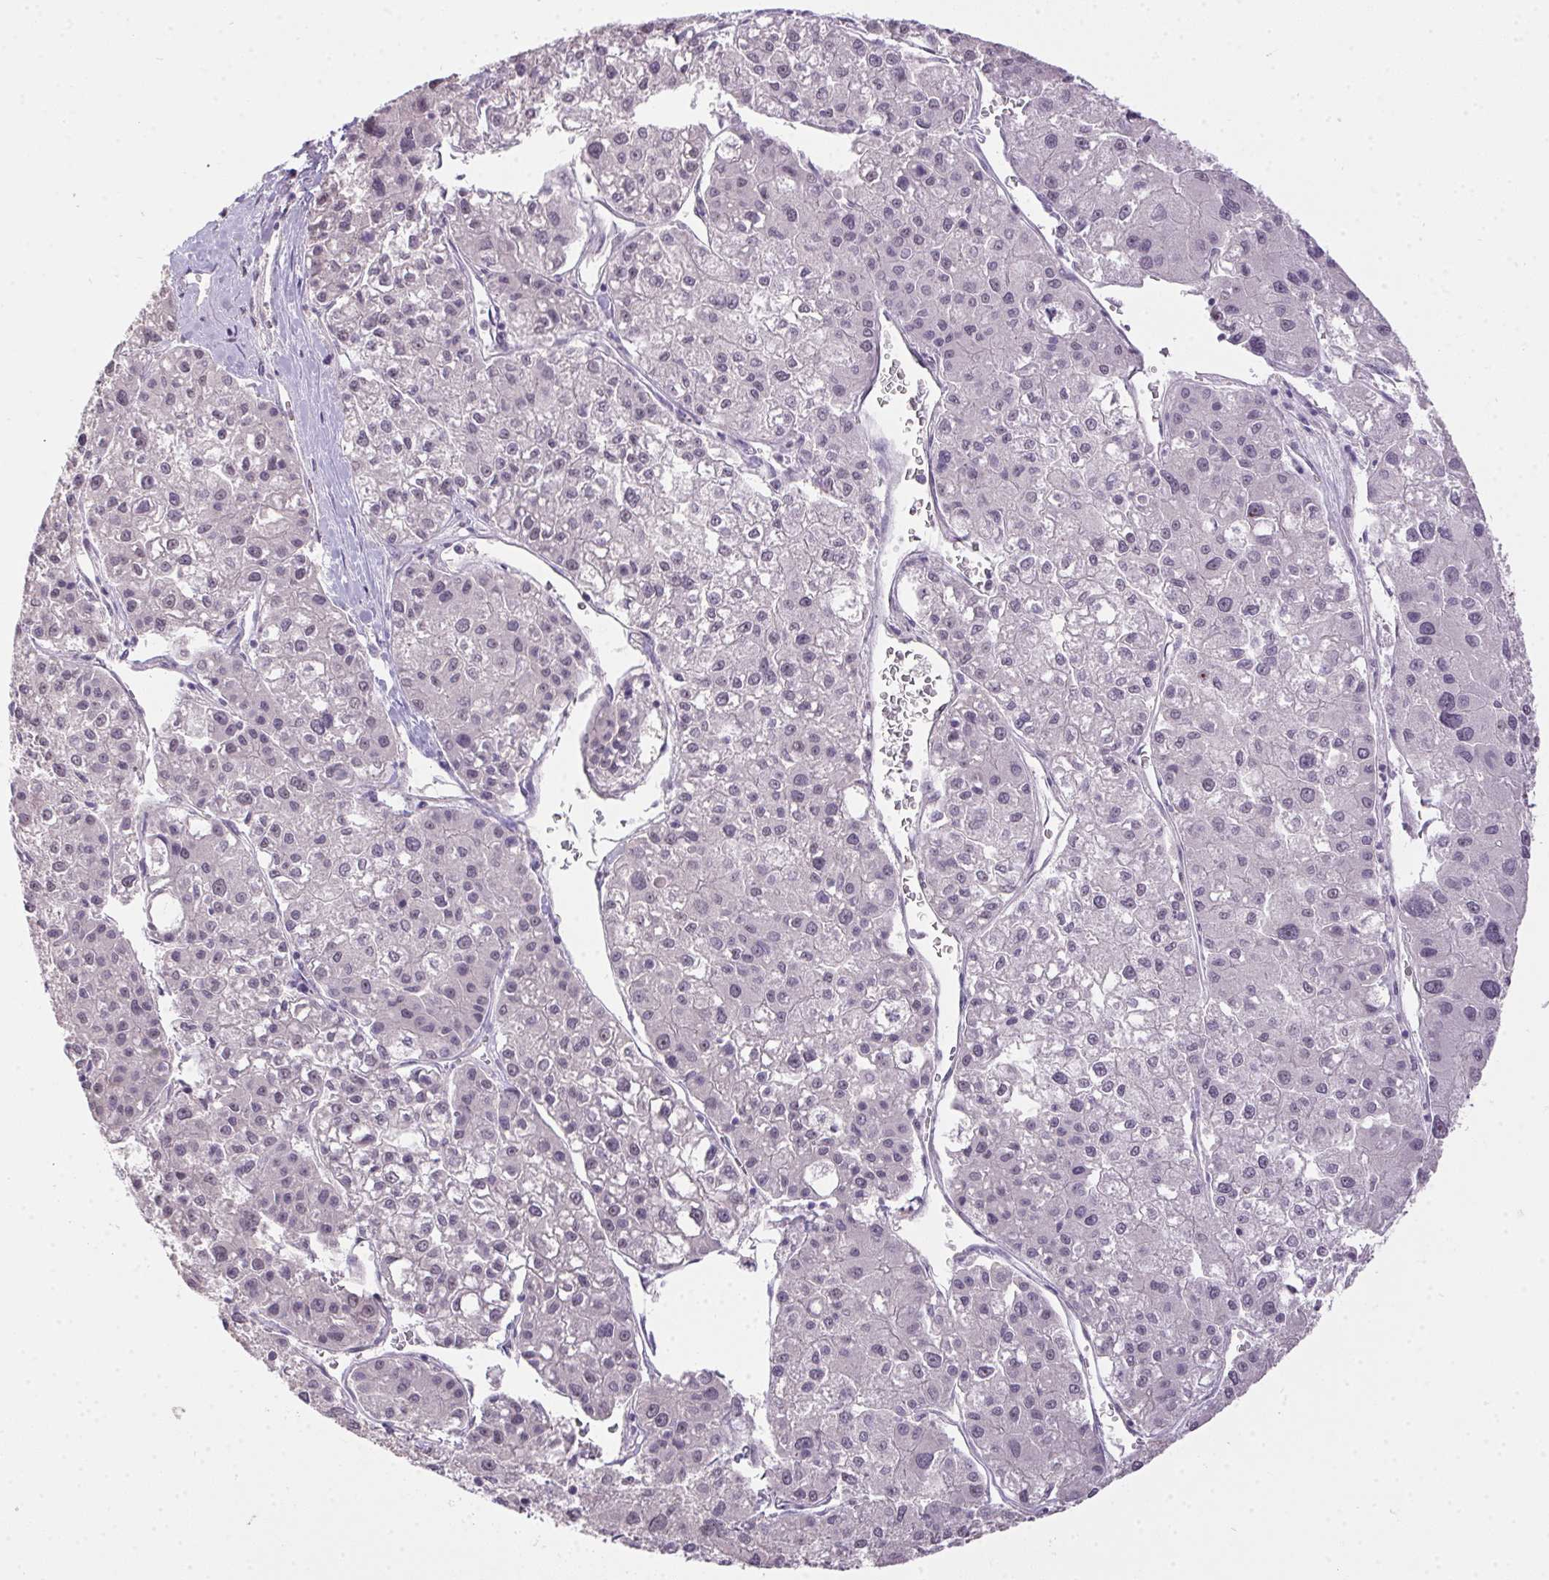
{"staining": {"intensity": "negative", "quantity": "none", "location": "none"}, "tissue": "liver cancer", "cell_type": "Tumor cells", "image_type": "cancer", "snomed": [{"axis": "morphology", "description": "Carcinoma, Hepatocellular, NOS"}, {"axis": "topography", "description": "Liver"}], "caption": "Immunohistochemical staining of hepatocellular carcinoma (liver) shows no significant positivity in tumor cells.", "gene": "BATF2", "patient": {"sex": "male", "age": 73}}